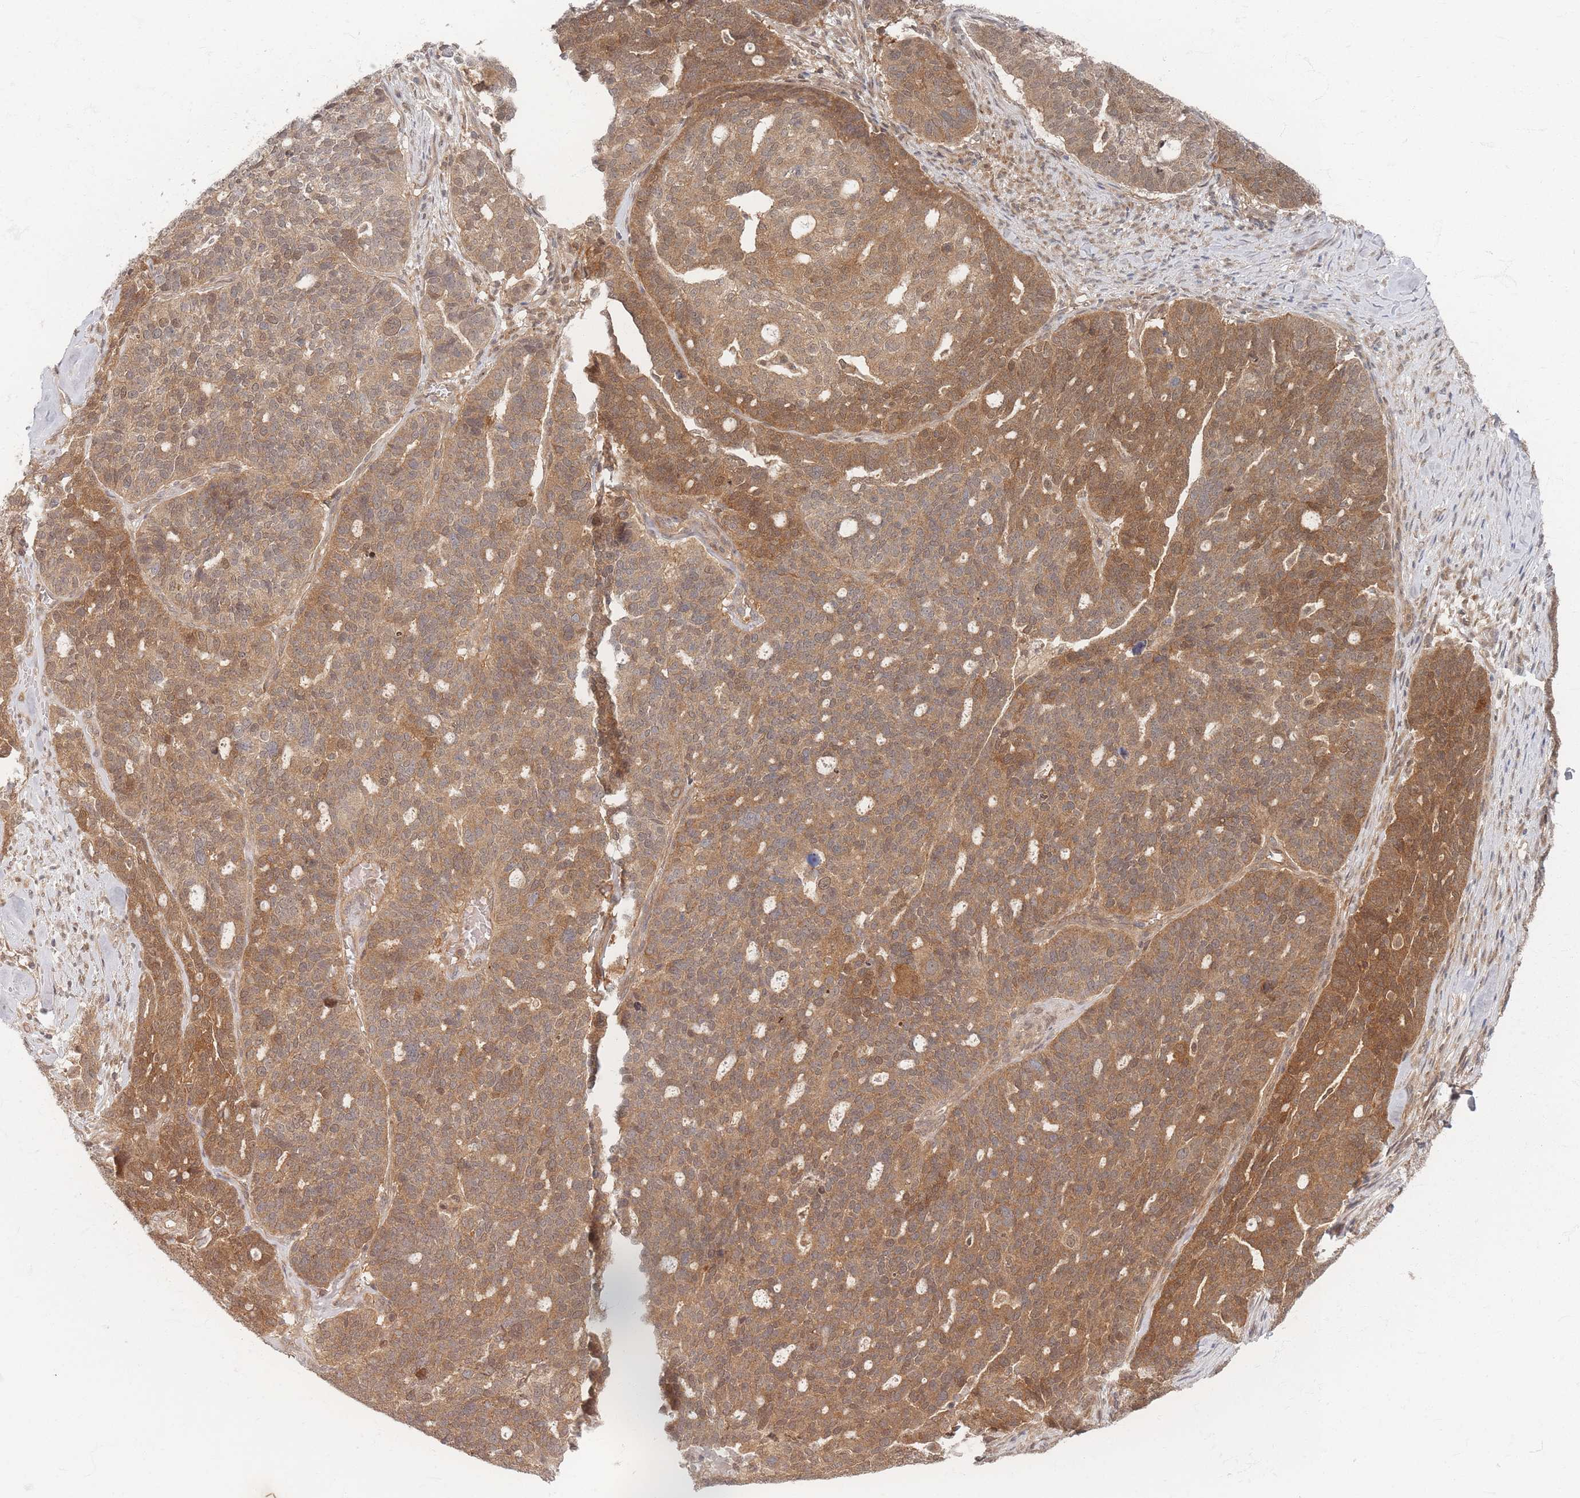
{"staining": {"intensity": "moderate", "quantity": ">75%", "location": "cytoplasmic/membranous,nuclear"}, "tissue": "ovarian cancer", "cell_type": "Tumor cells", "image_type": "cancer", "snomed": [{"axis": "morphology", "description": "Cystadenocarcinoma, serous, NOS"}, {"axis": "topography", "description": "Ovary"}], "caption": "Tumor cells reveal medium levels of moderate cytoplasmic/membranous and nuclear staining in approximately >75% of cells in ovarian cancer.", "gene": "PSMD9", "patient": {"sex": "female", "age": 59}}